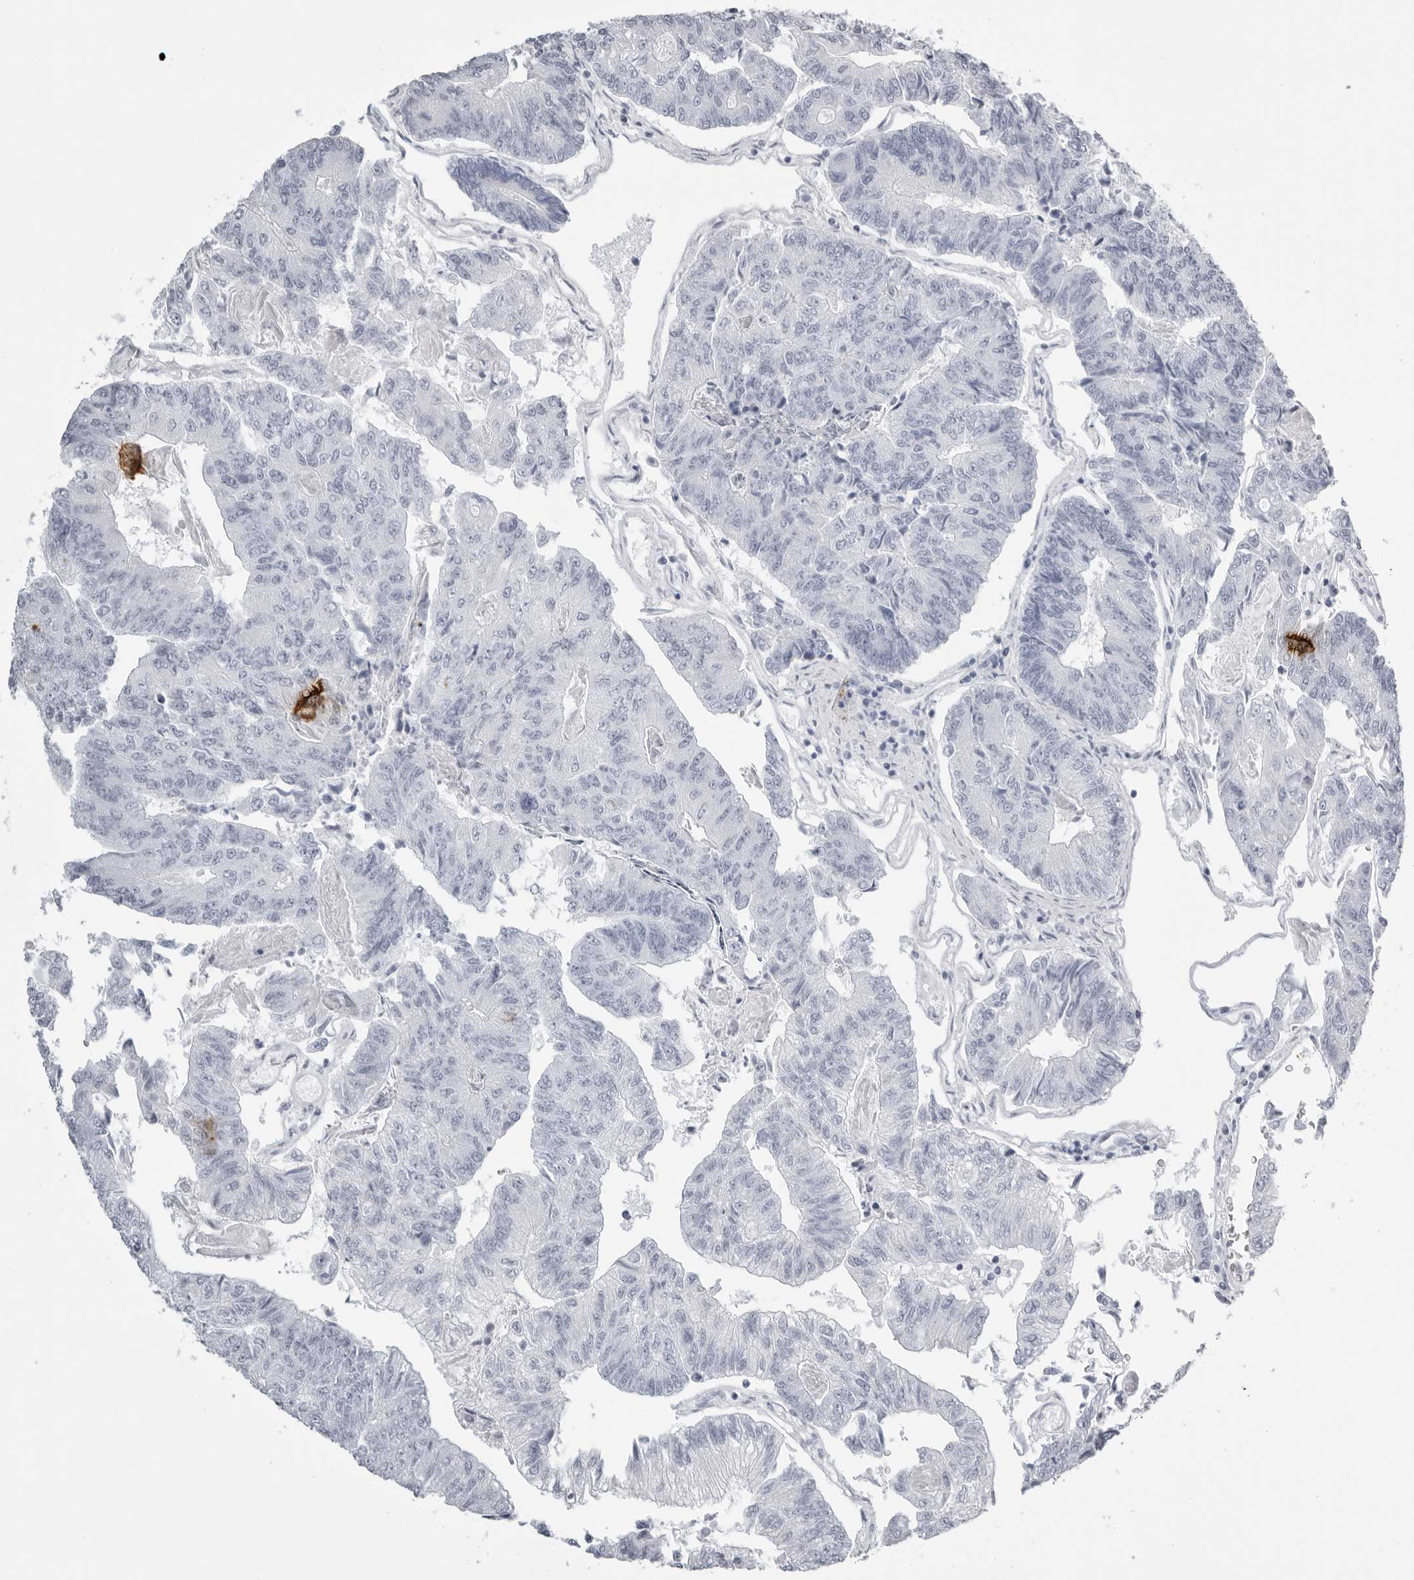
{"staining": {"intensity": "negative", "quantity": "none", "location": "none"}, "tissue": "colorectal cancer", "cell_type": "Tumor cells", "image_type": "cancer", "snomed": [{"axis": "morphology", "description": "Adenocarcinoma, NOS"}, {"axis": "topography", "description": "Colon"}], "caption": "High magnification brightfield microscopy of colorectal cancer (adenocarcinoma) stained with DAB (3,3'-diaminobenzidine) (brown) and counterstained with hematoxylin (blue): tumor cells show no significant expression.", "gene": "KLK9", "patient": {"sex": "female", "age": 67}}